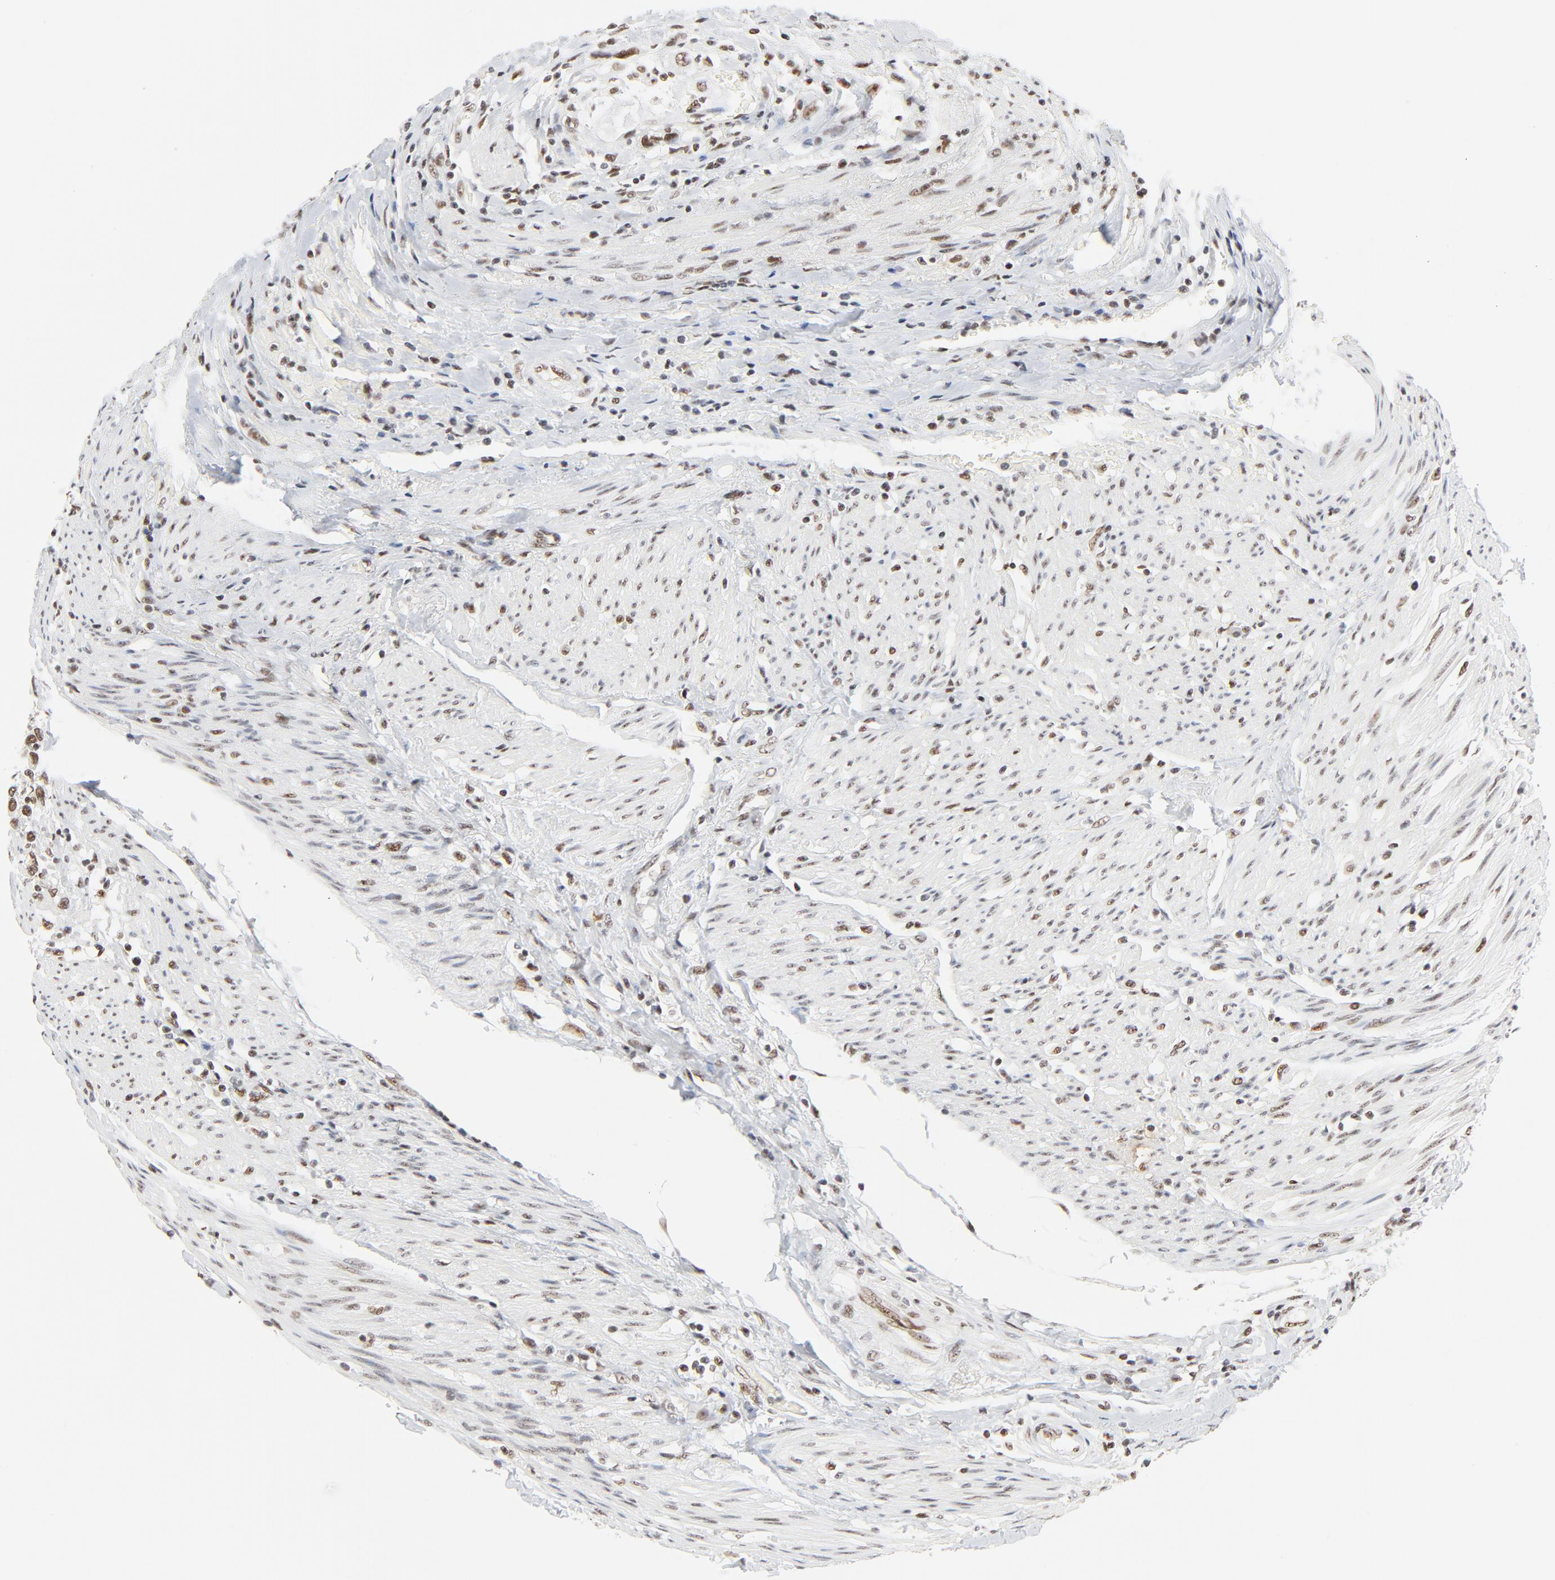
{"staining": {"intensity": "moderate", "quantity": ">75%", "location": "nuclear"}, "tissue": "urothelial cancer", "cell_type": "Tumor cells", "image_type": "cancer", "snomed": [{"axis": "morphology", "description": "Urothelial carcinoma, High grade"}, {"axis": "topography", "description": "Urinary bladder"}], "caption": "This histopathology image displays immunohistochemistry staining of human urothelial carcinoma (high-grade), with medium moderate nuclear positivity in about >75% of tumor cells.", "gene": "GTF2H1", "patient": {"sex": "female", "age": 80}}